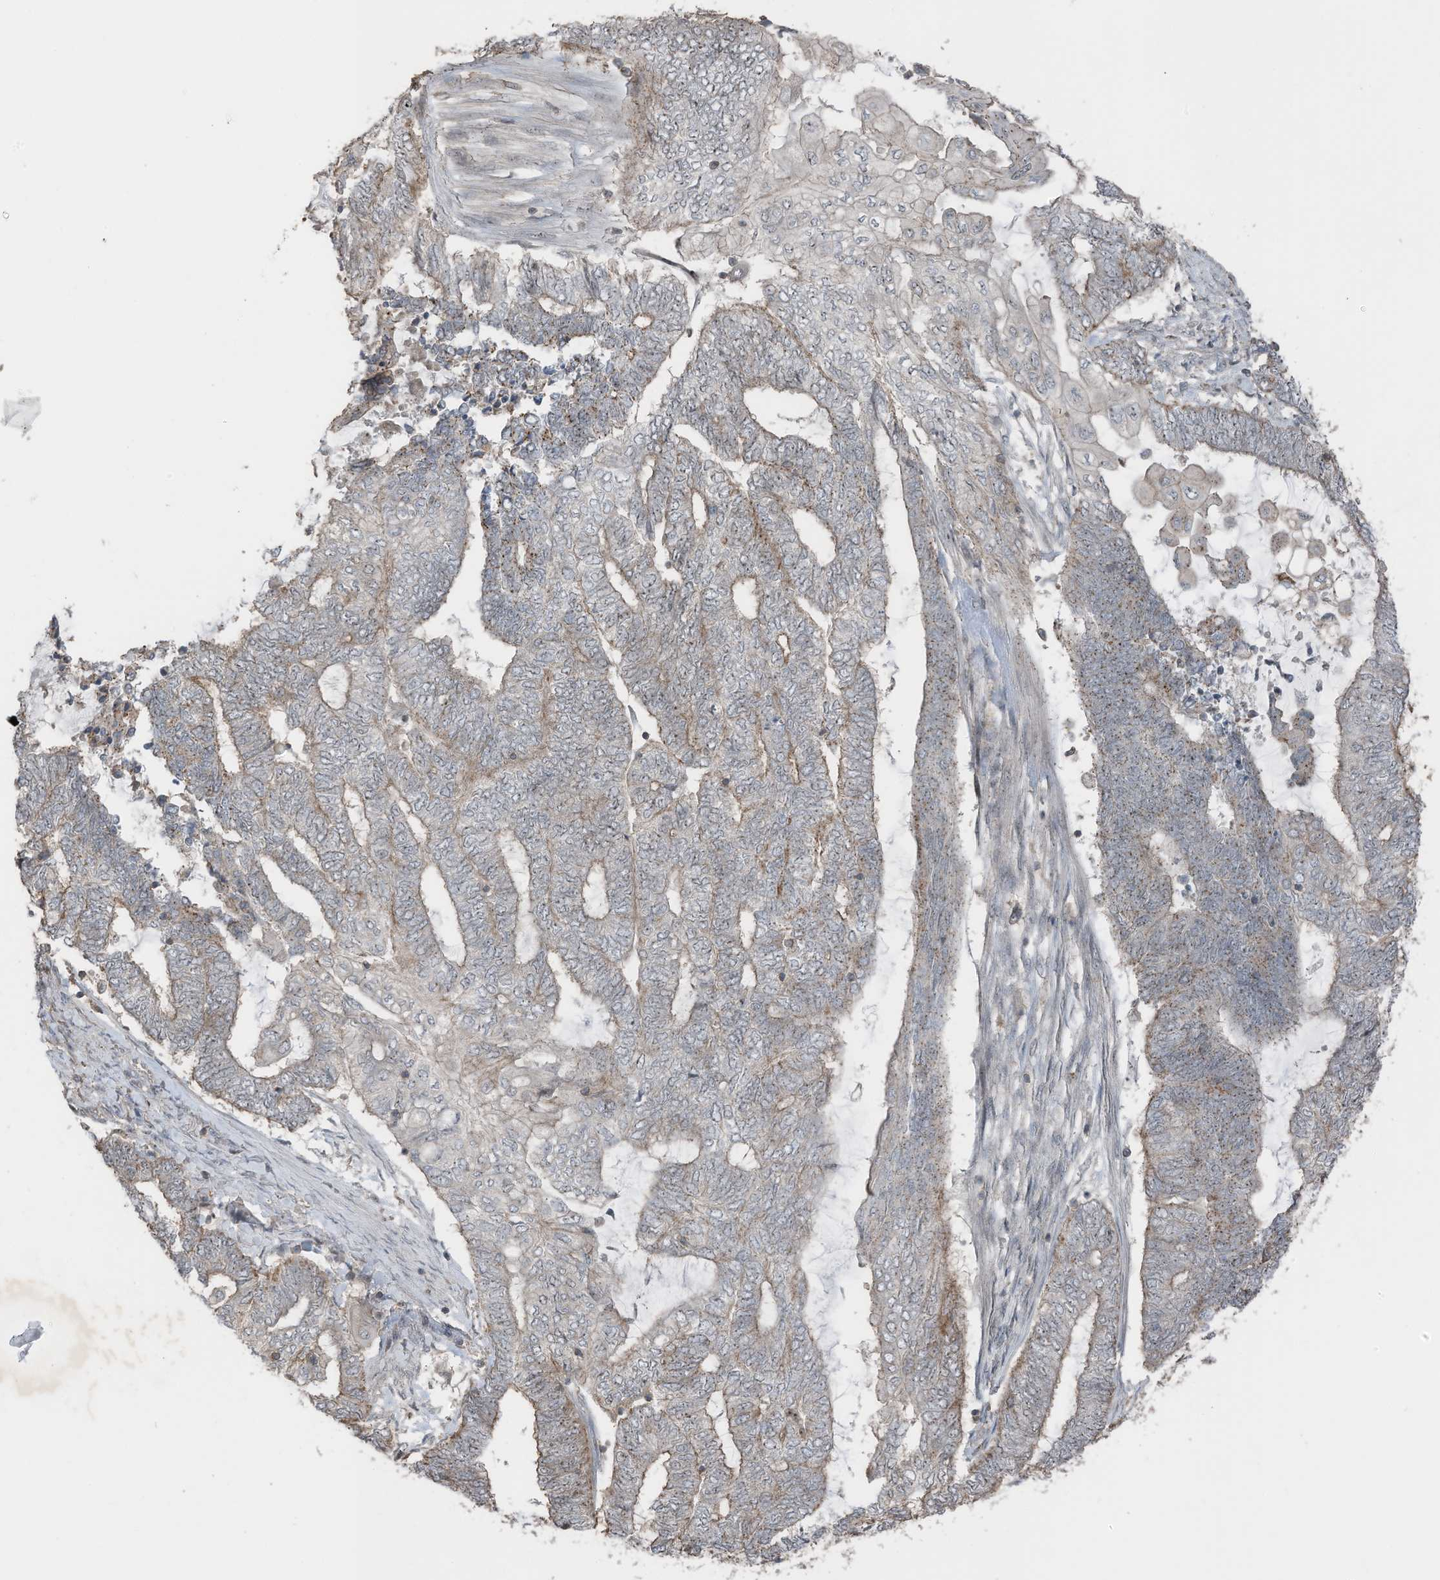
{"staining": {"intensity": "moderate", "quantity": "25%-75%", "location": "nuclear"}, "tissue": "endometrial cancer", "cell_type": "Tumor cells", "image_type": "cancer", "snomed": [{"axis": "morphology", "description": "Adenocarcinoma, NOS"}, {"axis": "topography", "description": "Uterus"}, {"axis": "topography", "description": "Endometrium"}], "caption": "IHC histopathology image of adenocarcinoma (endometrial) stained for a protein (brown), which displays medium levels of moderate nuclear expression in about 25%-75% of tumor cells.", "gene": "UTP3", "patient": {"sex": "female", "age": 70}}